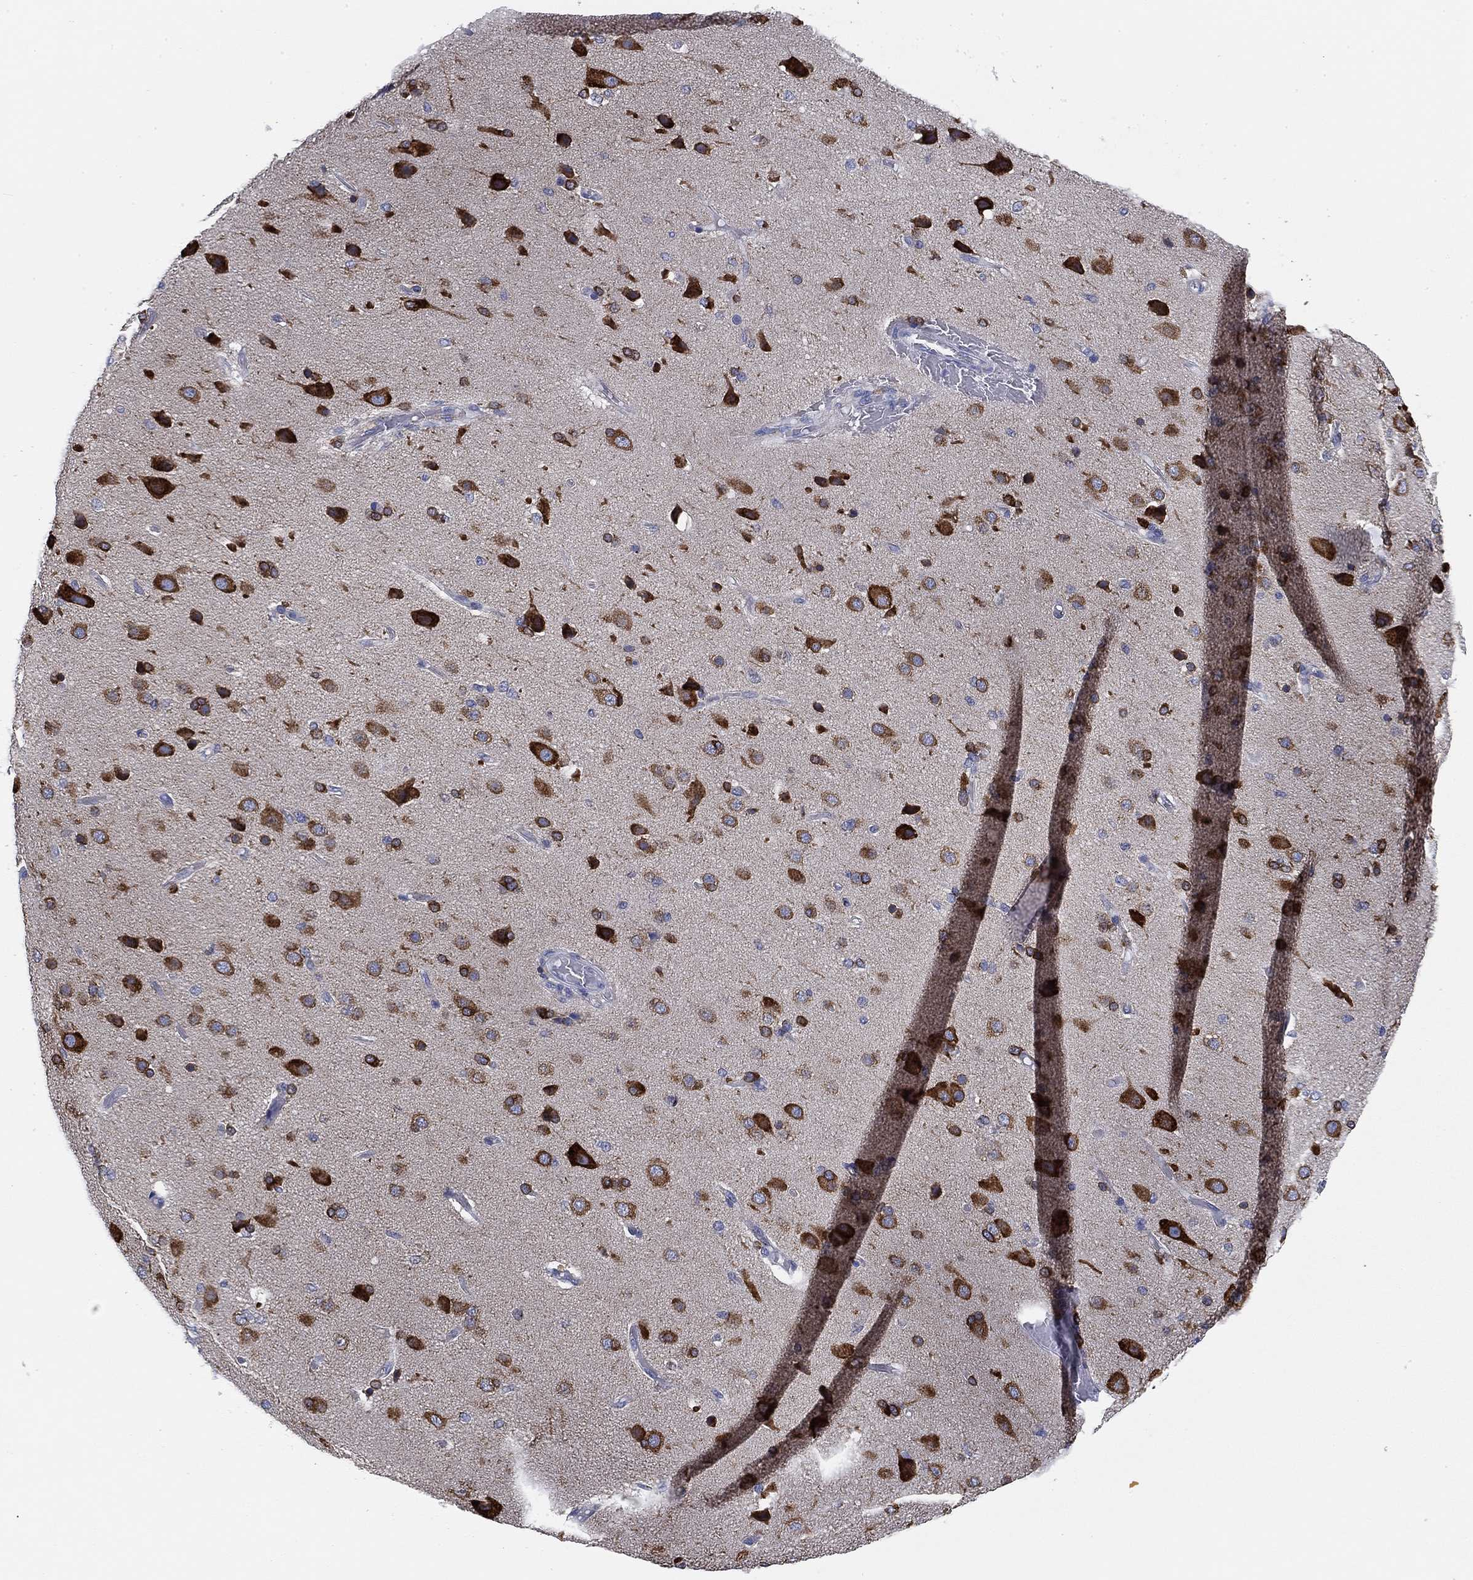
{"staining": {"intensity": "negative", "quantity": "none", "location": "none"}, "tissue": "cerebral cortex", "cell_type": "Endothelial cells", "image_type": "normal", "snomed": [{"axis": "morphology", "description": "Normal tissue, NOS"}, {"axis": "morphology", "description": "Glioma, malignant, High grade"}, {"axis": "topography", "description": "Cerebral cortex"}], "caption": "The histopathology image displays no significant expression in endothelial cells of cerebral cortex.", "gene": "NACAD", "patient": {"sex": "male", "age": 77}}